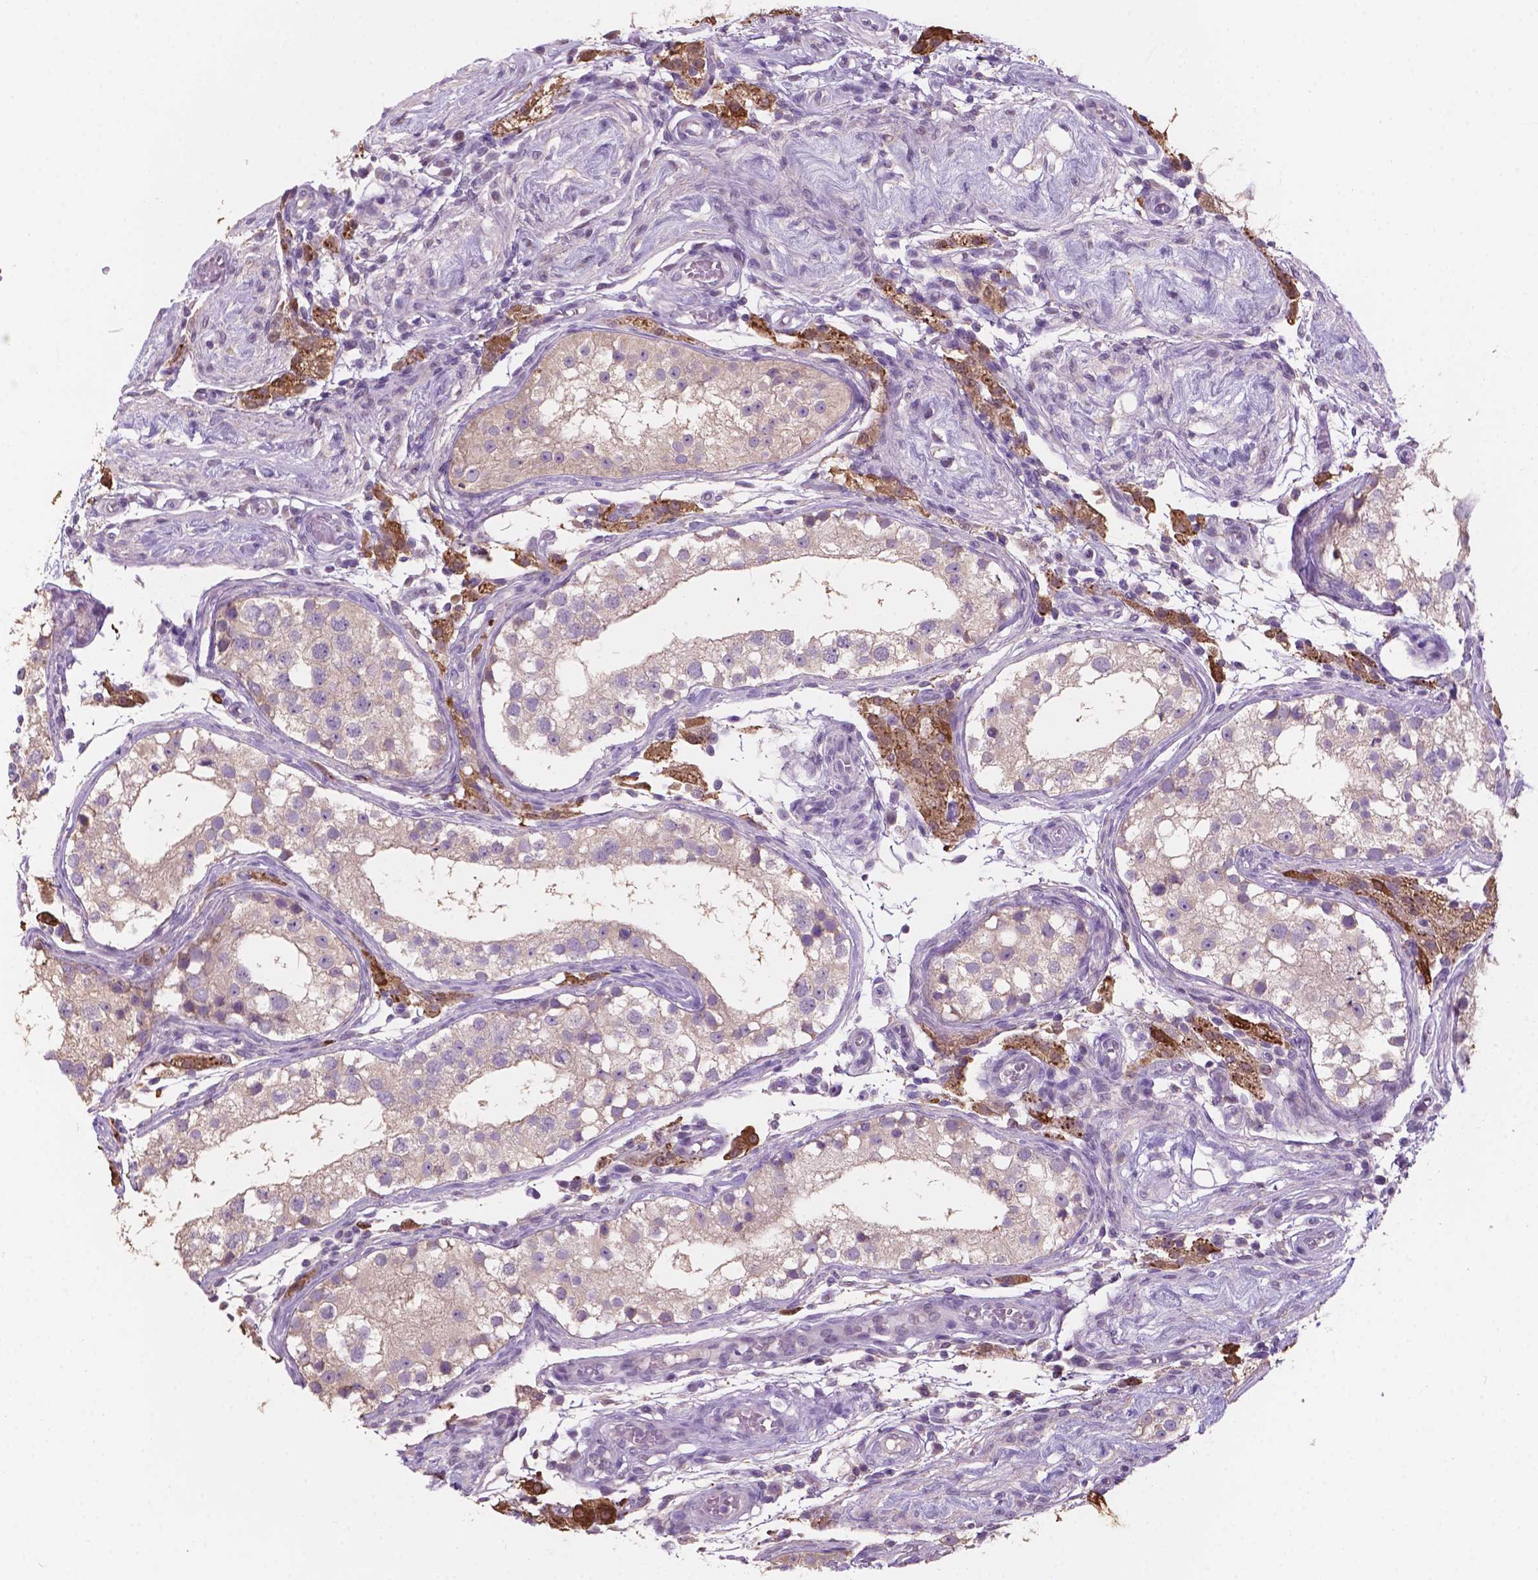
{"staining": {"intensity": "negative", "quantity": "none", "location": "none"}, "tissue": "testis", "cell_type": "Cells in seminiferous ducts", "image_type": "normal", "snomed": [{"axis": "morphology", "description": "Normal tissue, NOS"}, {"axis": "morphology", "description": "Seminoma, NOS"}, {"axis": "topography", "description": "Testis"}], "caption": "Testis stained for a protein using immunohistochemistry exhibits no expression cells in seminiferous ducts.", "gene": "SBSN", "patient": {"sex": "male", "age": 29}}